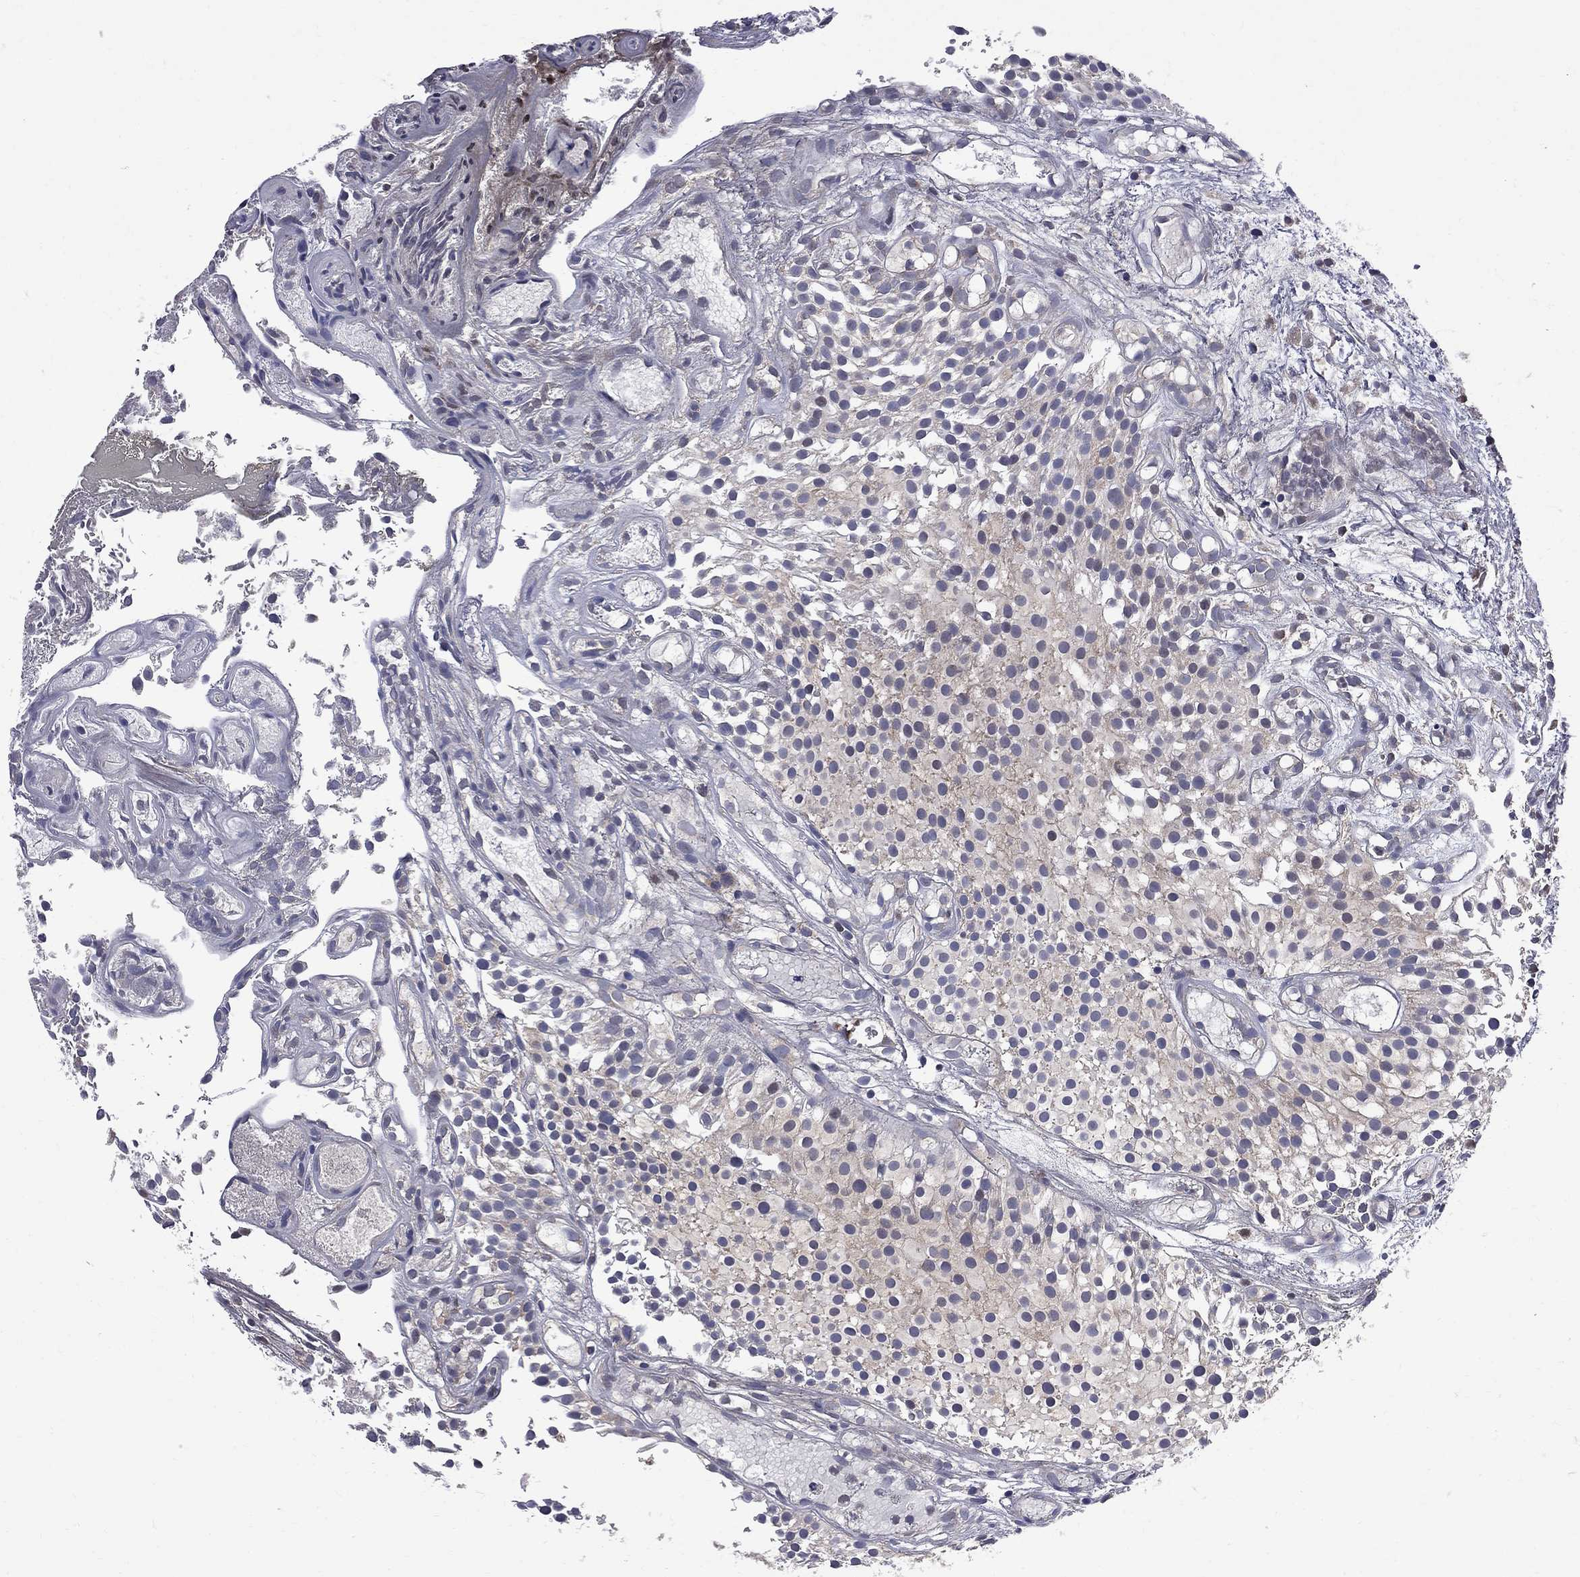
{"staining": {"intensity": "negative", "quantity": "none", "location": "none"}, "tissue": "urothelial cancer", "cell_type": "Tumor cells", "image_type": "cancer", "snomed": [{"axis": "morphology", "description": "Urothelial carcinoma, Low grade"}, {"axis": "topography", "description": "Urinary bladder"}], "caption": "Immunohistochemical staining of human urothelial cancer exhibits no significant positivity in tumor cells.", "gene": "CNOT11", "patient": {"sex": "male", "age": 79}}